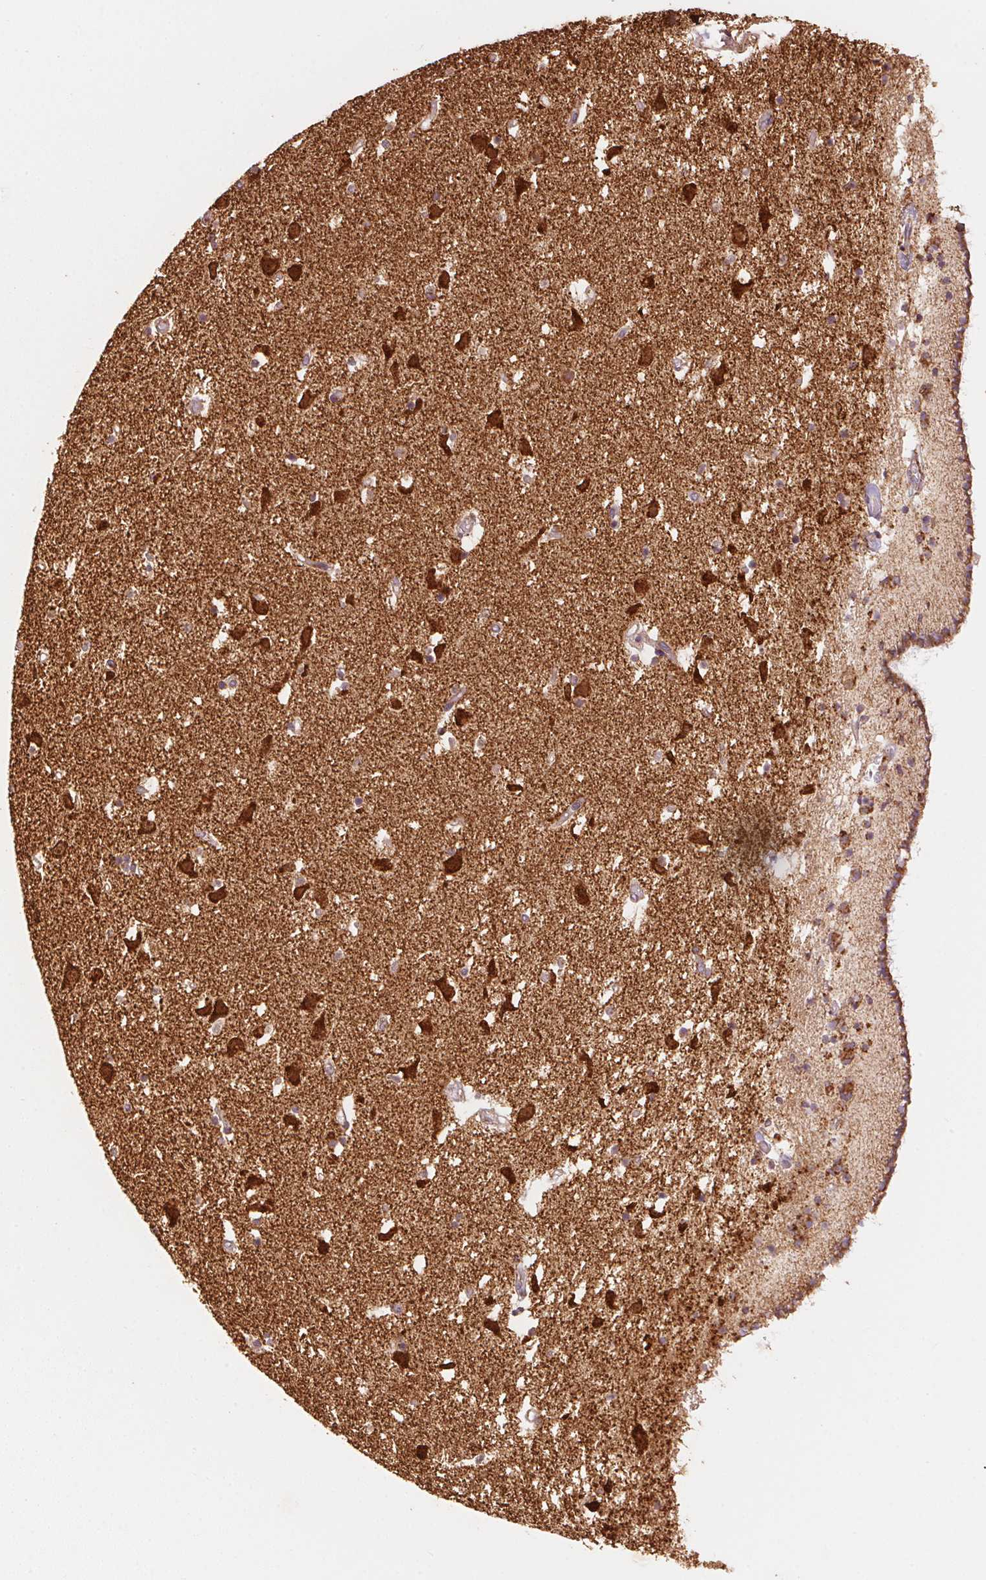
{"staining": {"intensity": "strong", "quantity": "25%-75%", "location": "cytoplasmic/membranous"}, "tissue": "caudate", "cell_type": "Glial cells", "image_type": "normal", "snomed": [{"axis": "morphology", "description": "Normal tissue, NOS"}, {"axis": "topography", "description": "Lateral ventricle wall"}], "caption": "Immunohistochemical staining of unremarkable human caudate shows strong cytoplasmic/membranous protein staining in approximately 25%-75% of glial cells. (DAB (3,3'-diaminobenzidine) = brown stain, brightfield microscopy at high magnification).", "gene": "TOMM70", "patient": {"sex": "female", "age": 42}}